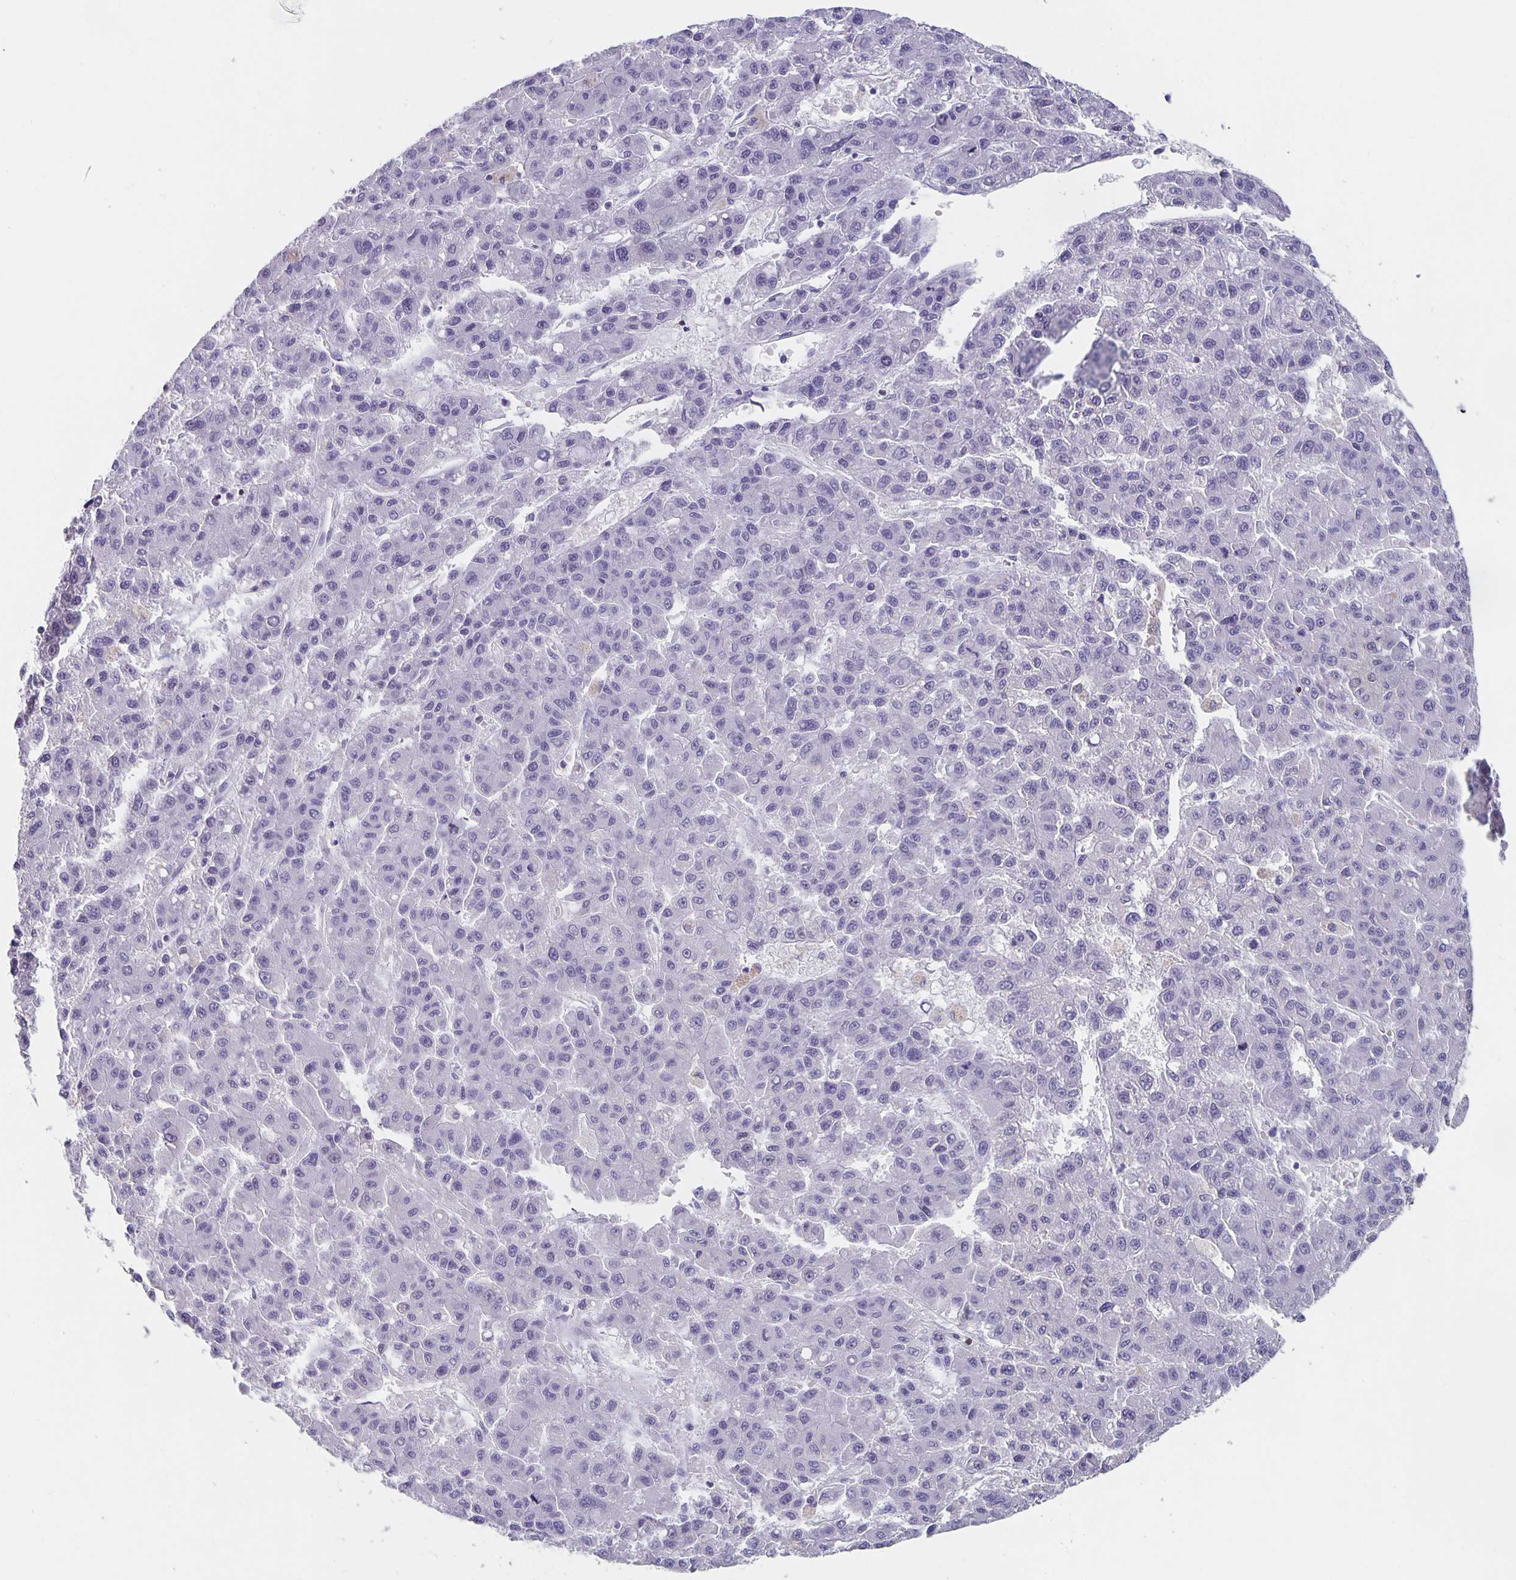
{"staining": {"intensity": "negative", "quantity": "none", "location": "none"}, "tissue": "liver cancer", "cell_type": "Tumor cells", "image_type": "cancer", "snomed": [{"axis": "morphology", "description": "Carcinoma, Hepatocellular, NOS"}, {"axis": "topography", "description": "Liver"}], "caption": "A histopathology image of liver cancer stained for a protein shows no brown staining in tumor cells.", "gene": "SATB2", "patient": {"sex": "male", "age": 70}}